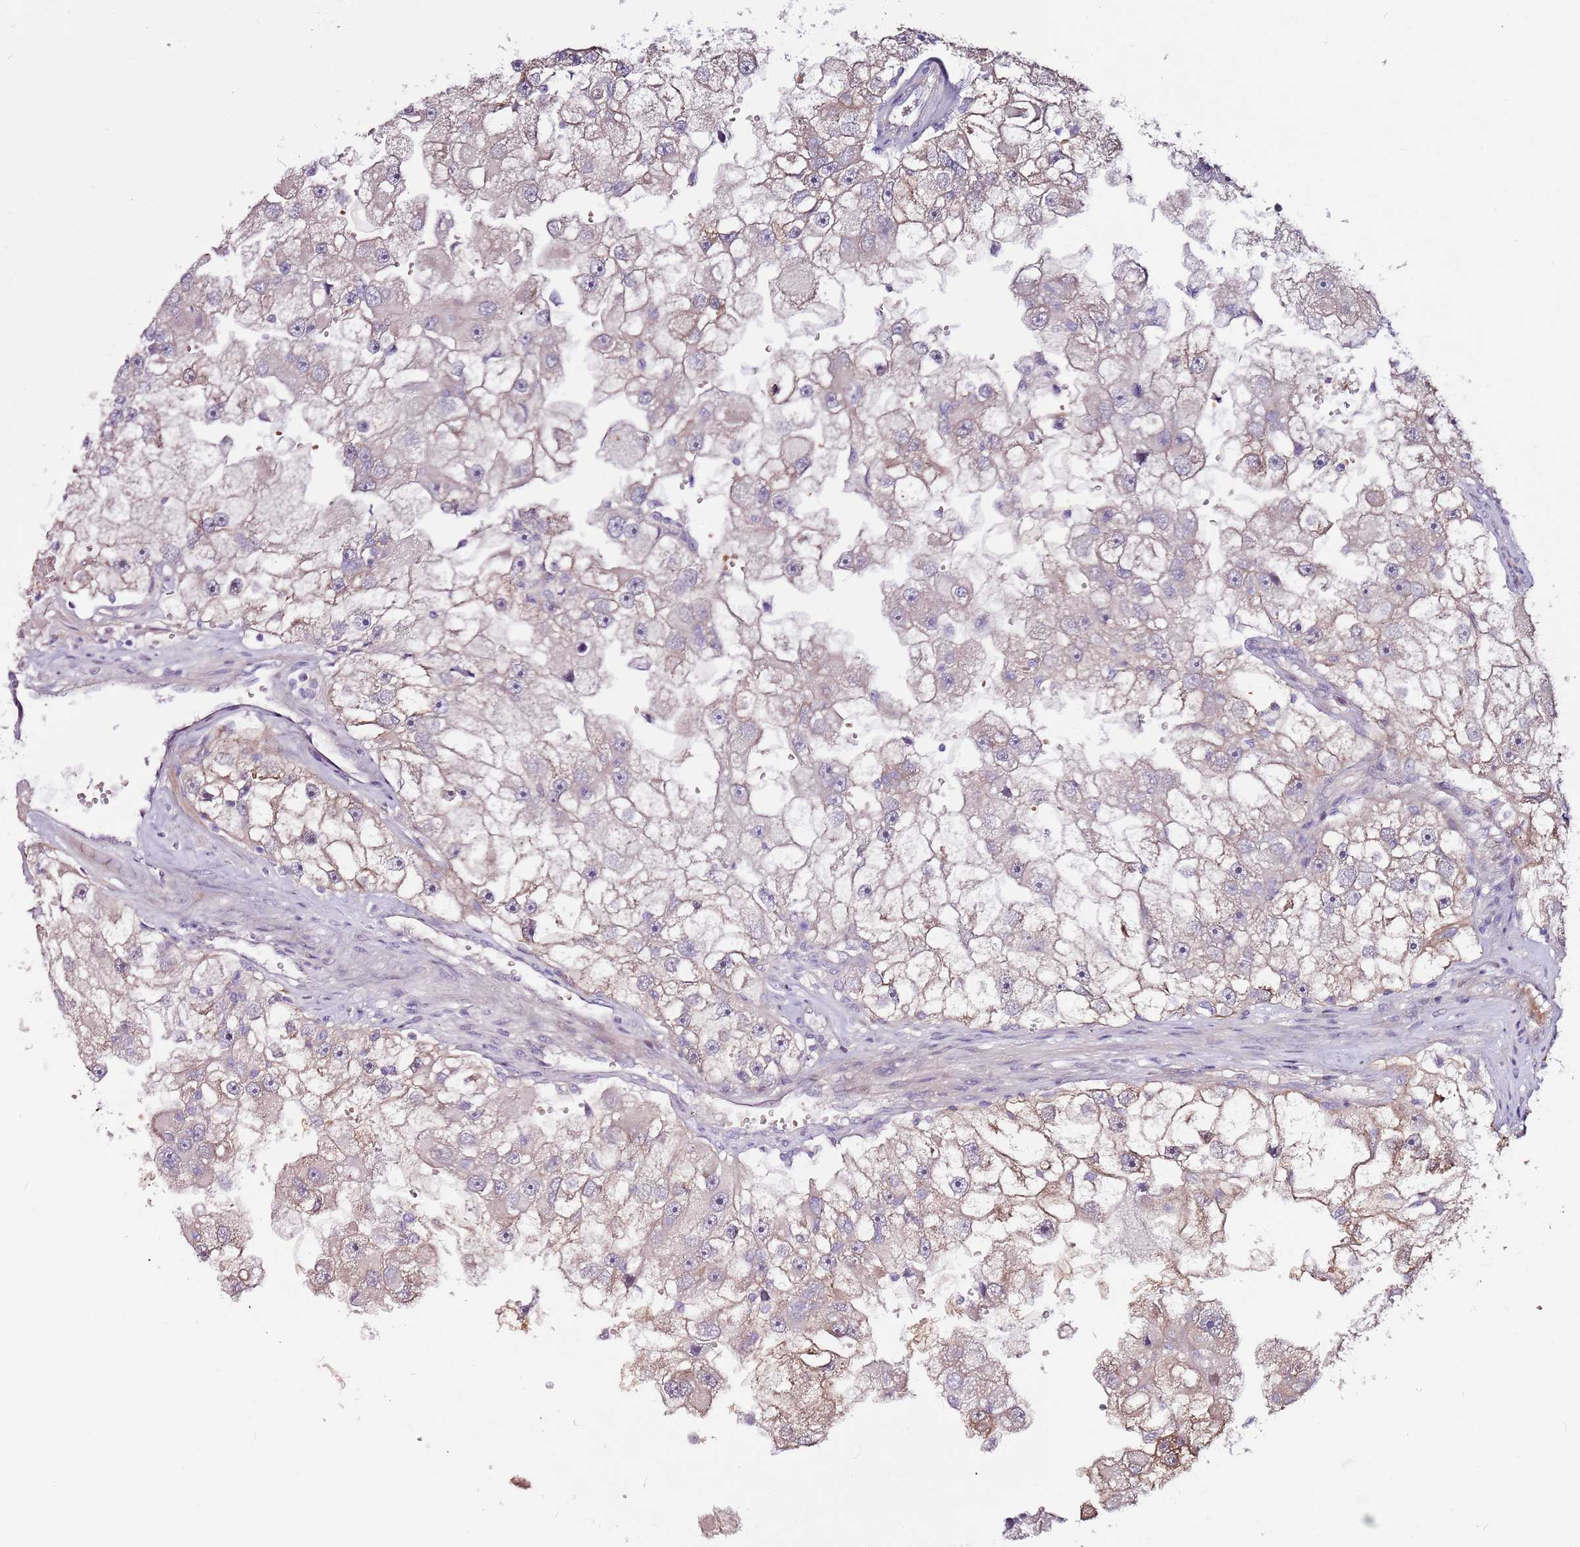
{"staining": {"intensity": "weak", "quantity": "<25%", "location": "cytoplasmic/membranous"}, "tissue": "renal cancer", "cell_type": "Tumor cells", "image_type": "cancer", "snomed": [{"axis": "morphology", "description": "Adenocarcinoma, NOS"}, {"axis": "topography", "description": "Kidney"}], "caption": "Immunohistochemistry (IHC) of human renal cancer (adenocarcinoma) demonstrates no staining in tumor cells. (IHC, brightfield microscopy, high magnification).", "gene": "MTG2", "patient": {"sex": "male", "age": 63}}